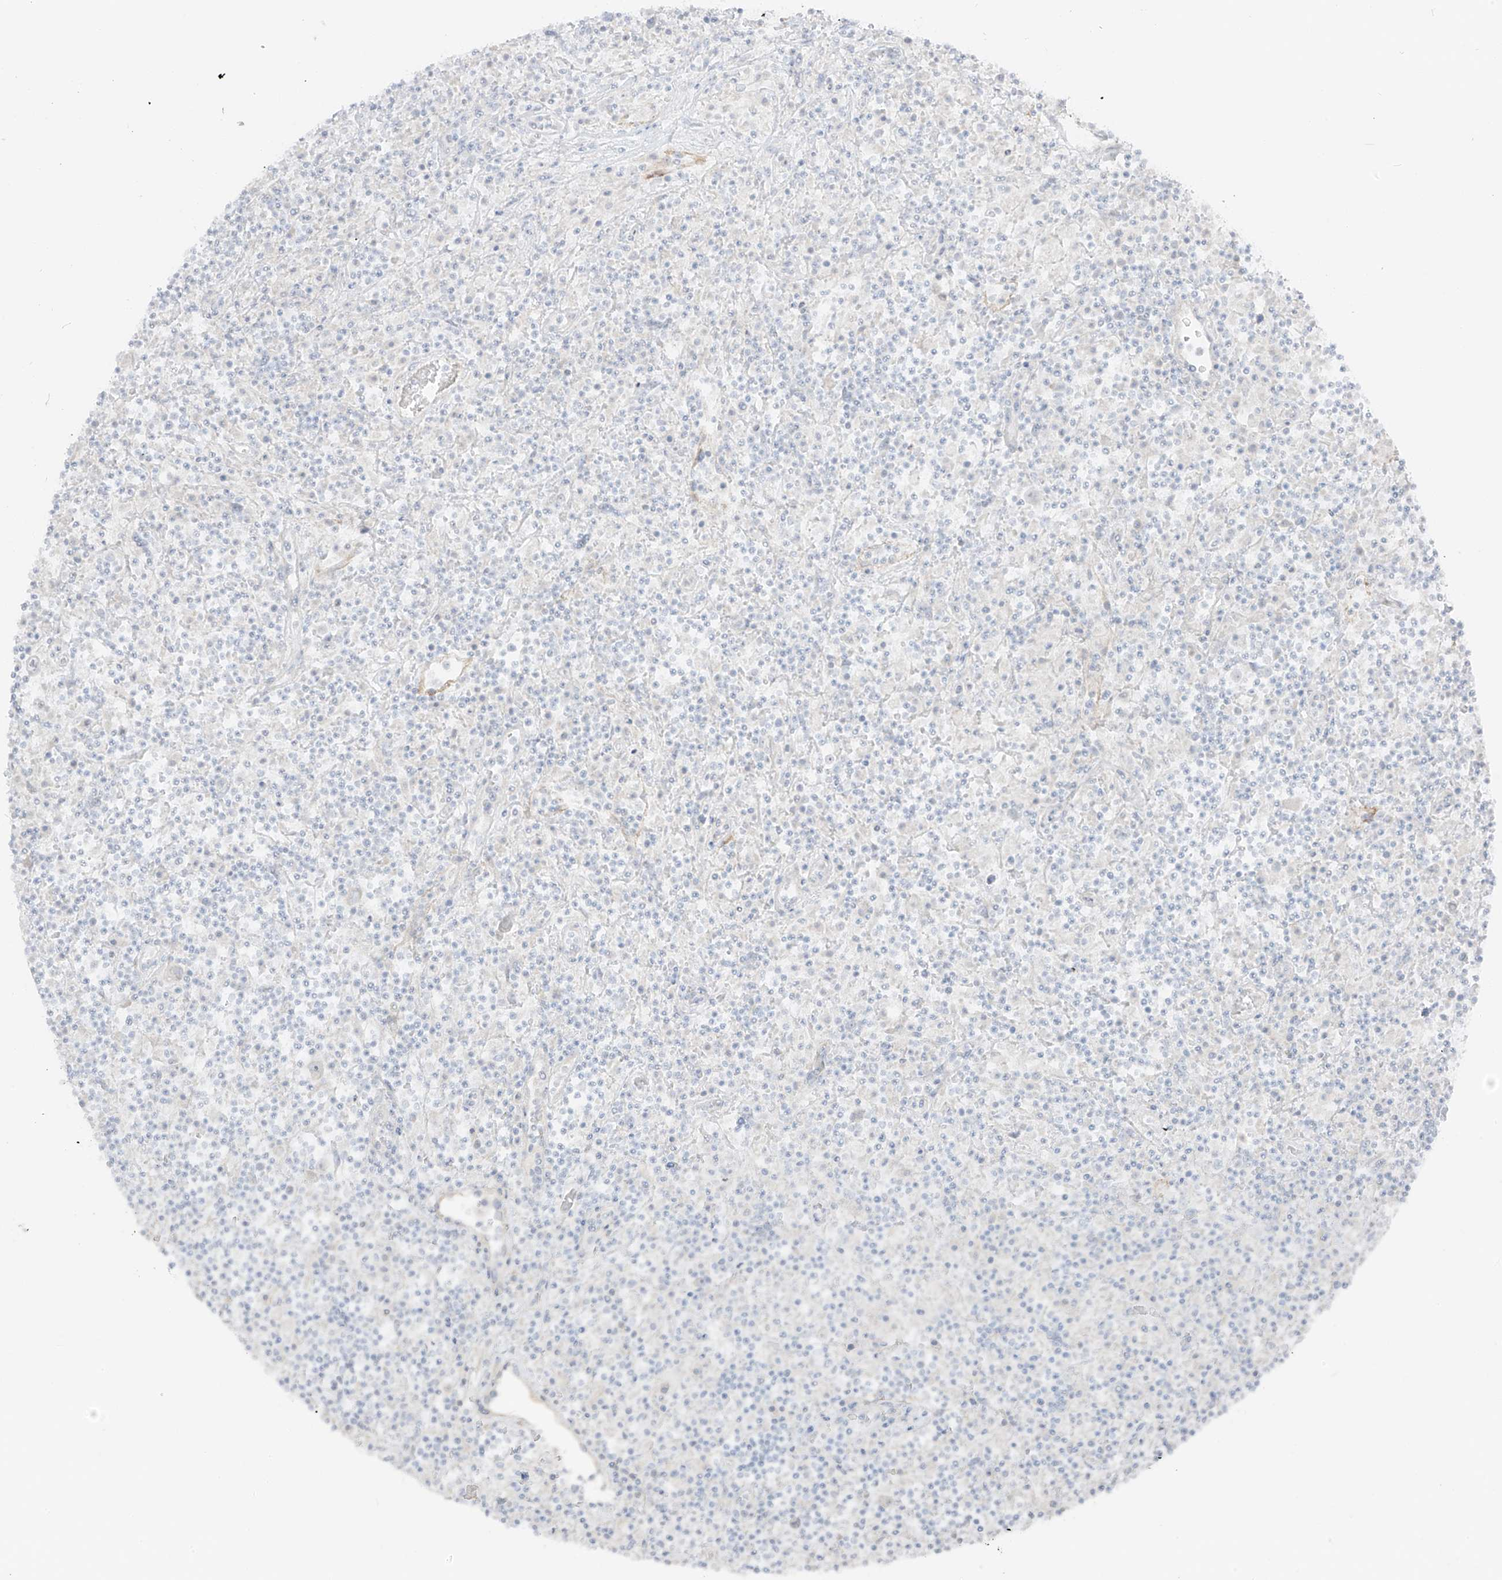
{"staining": {"intensity": "negative", "quantity": "none", "location": "none"}, "tissue": "lymphoma", "cell_type": "Tumor cells", "image_type": "cancer", "snomed": [{"axis": "morphology", "description": "Hodgkin's disease, NOS"}, {"axis": "topography", "description": "Lymph node"}], "caption": "DAB (3,3'-diaminobenzidine) immunohistochemical staining of Hodgkin's disease demonstrates no significant expression in tumor cells.", "gene": "C11orf87", "patient": {"sex": "male", "age": 70}}